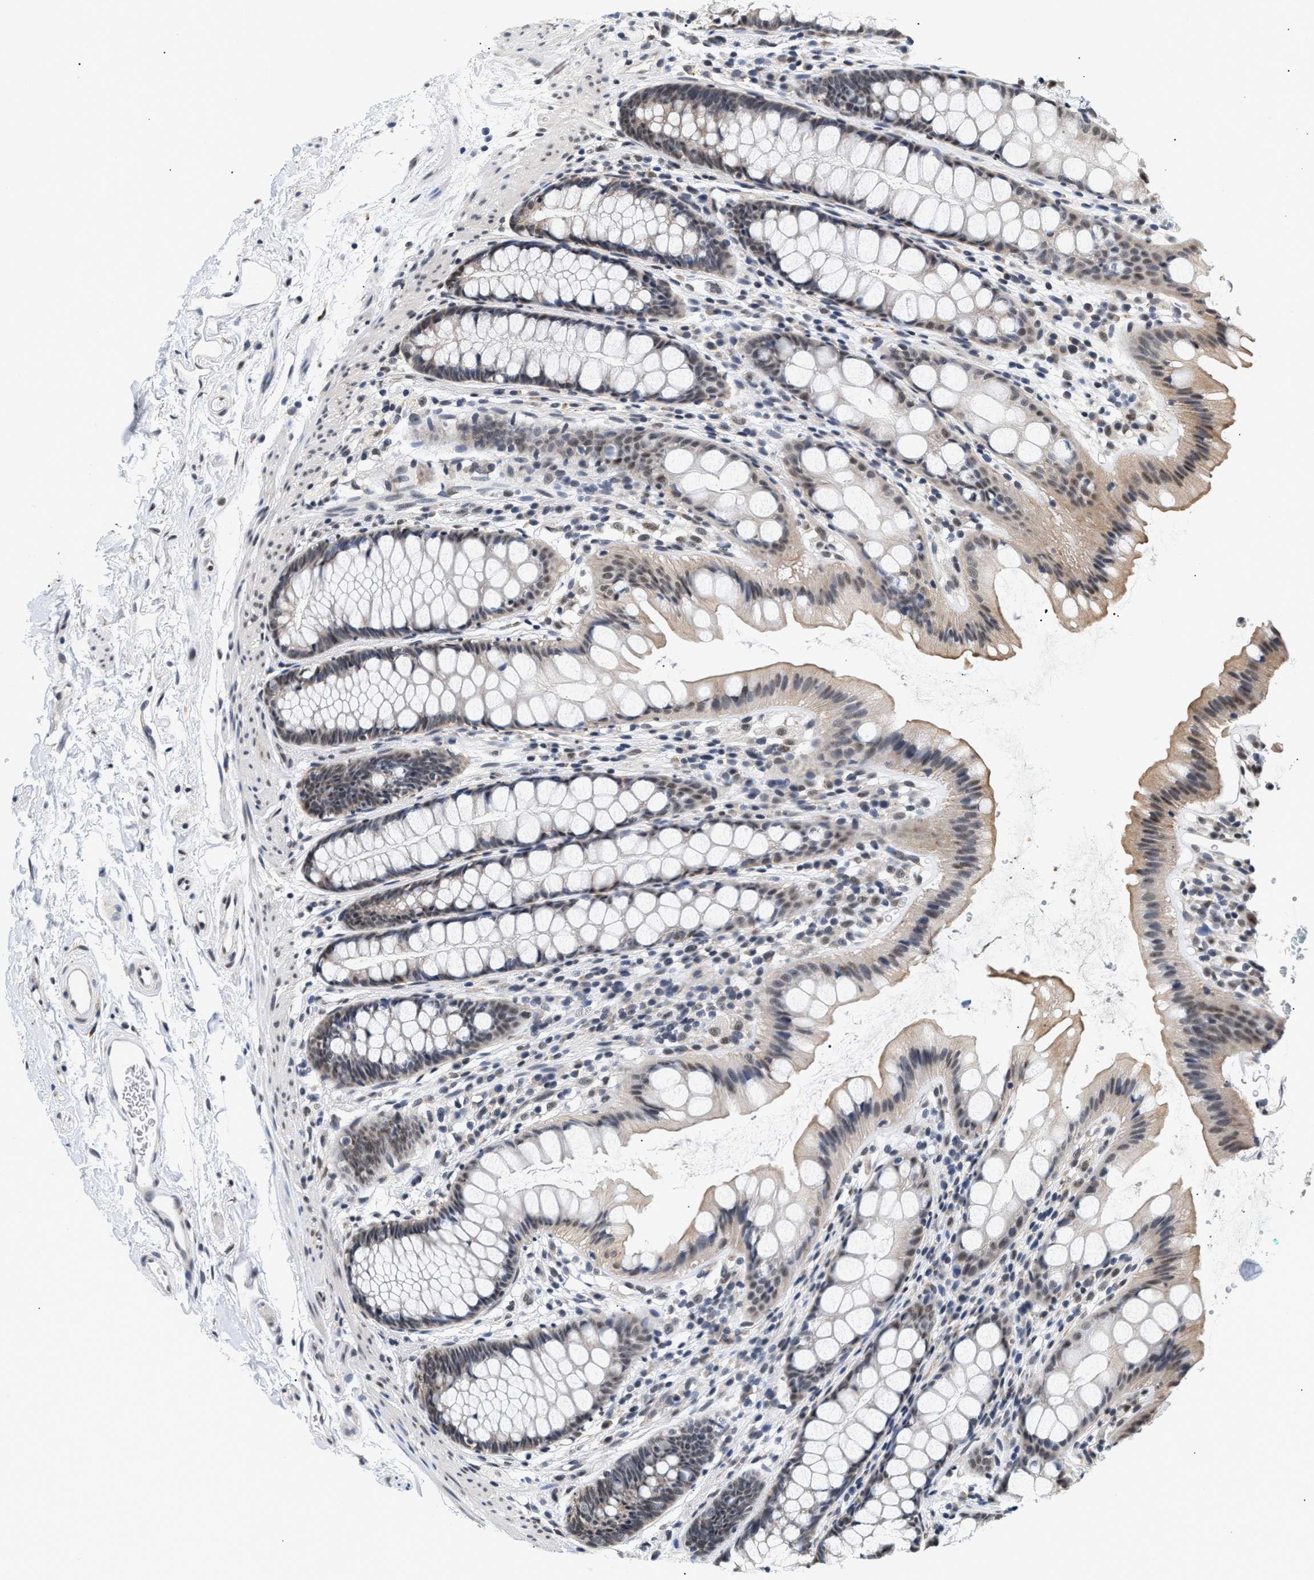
{"staining": {"intensity": "weak", "quantity": "25%-75%", "location": "cytoplasmic/membranous,nuclear"}, "tissue": "rectum", "cell_type": "Glandular cells", "image_type": "normal", "snomed": [{"axis": "morphology", "description": "Normal tissue, NOS"}, {"axis": "topography", "description": "Rectum"}], "caption": "IHC photomicrograph of unremarkable human rectum stained for a protein (brown), which shows low levels of weak cytoplasmic/membranous,nuclear positivity in about 25%-75% of glandular cells.", "gene": "THOC1", "patient": {"sex": "female", "age": 65}}